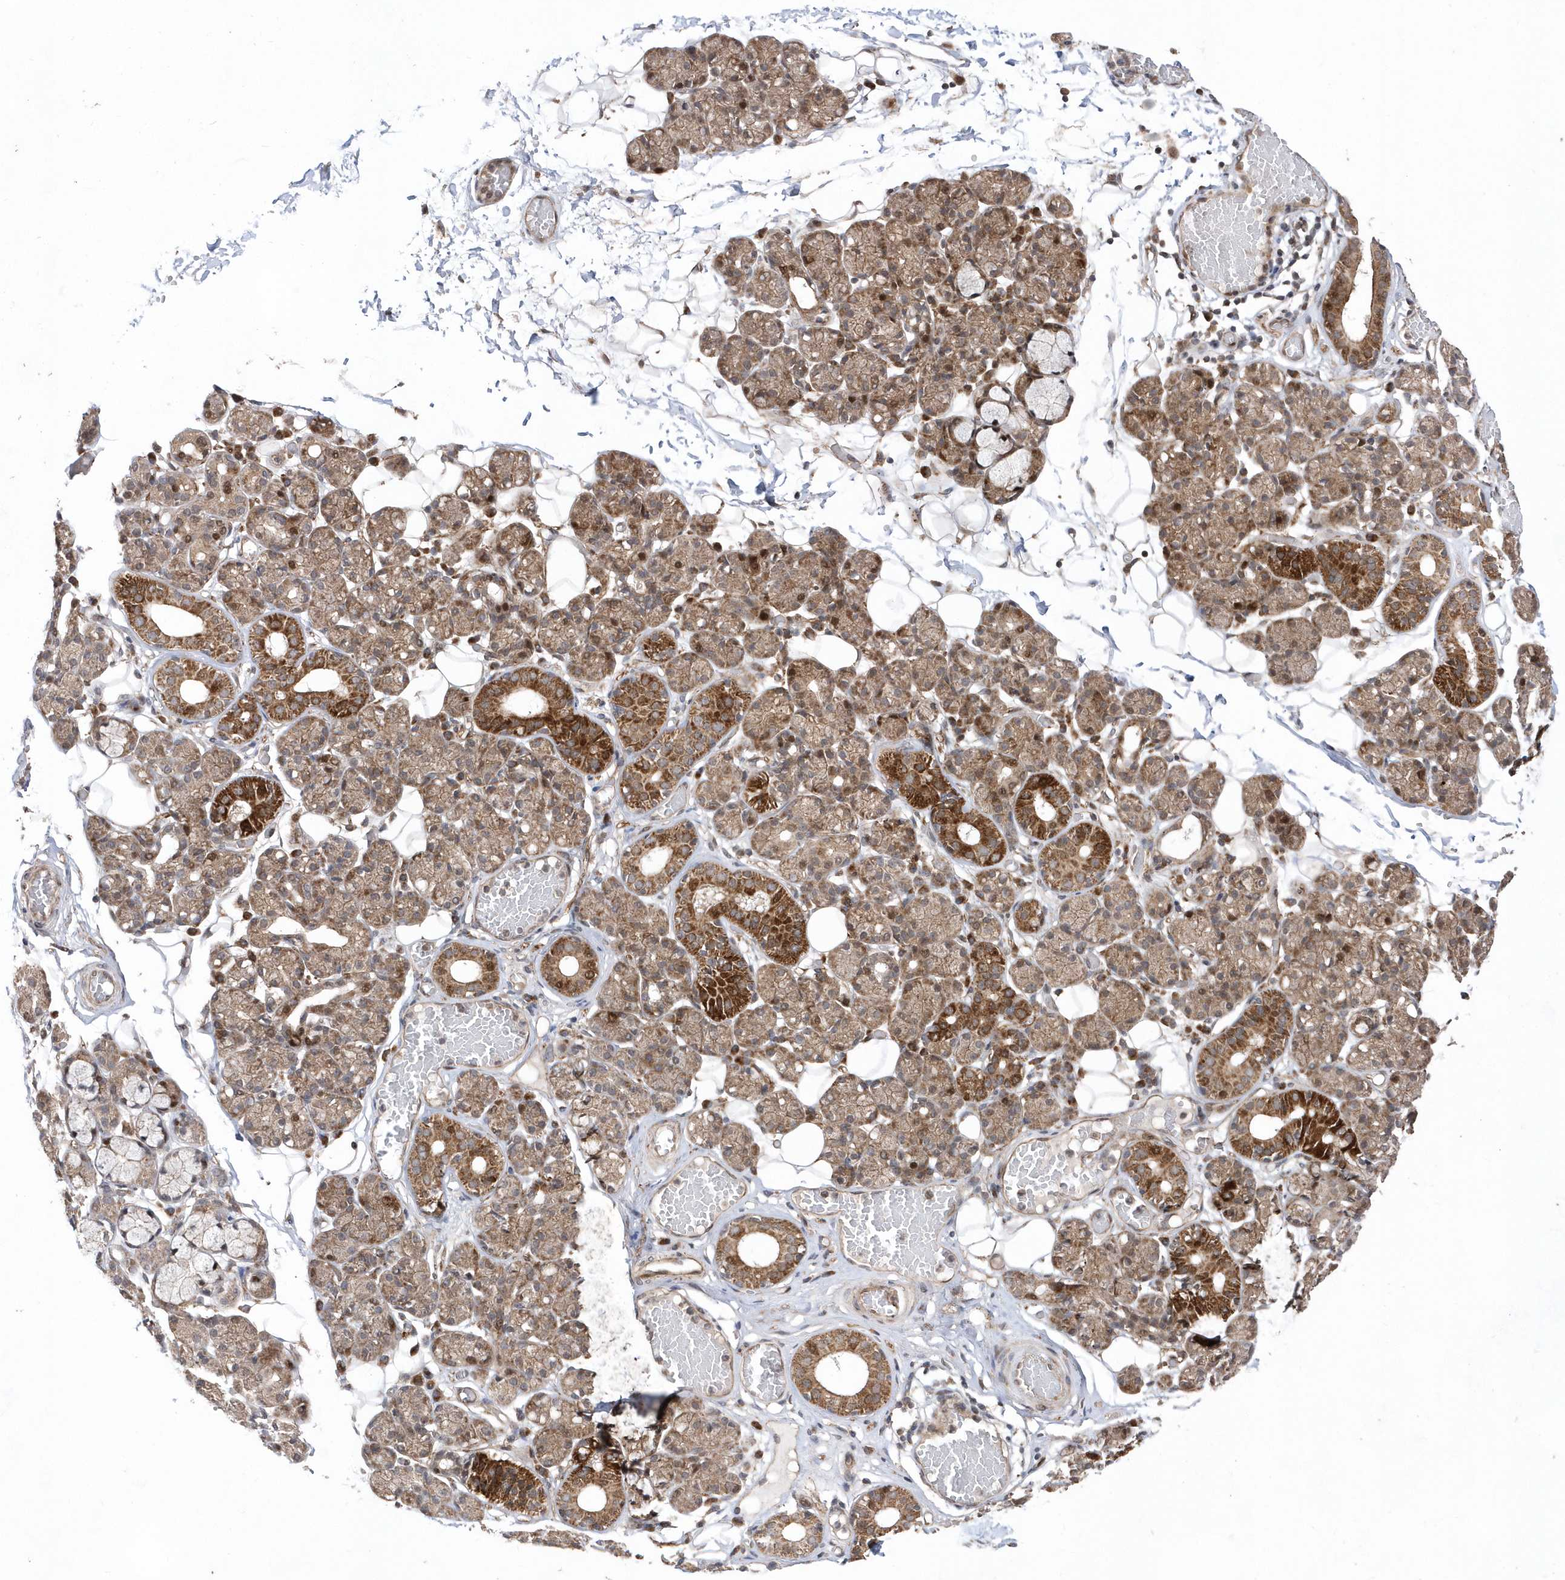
{"staining": {"intensity": "moderate", "quantity": "25%-75%", "location": "cytoplasmic/membranous,nuclear"}, "tissue": "salivary gland", "cell_type": "Glandular cells", "image_type": "normal", "snomed": [{"axis": "morphology", "description": "Normal tissue, NOS"}, {"axis": "topography", "description": "Salivary gland"}], "caption": "A medium amount of moderate cytoplasmic/membranous,nuclear positivity is seen in about 25%-75% of glandular cells in normal salivary gland. (Stains: DAB in brown, nuclei in blue, Microscopy: brightfield microscopy at high magnification).", "gene": "DALRD3", "patient": {"sex": "male", "age": 63}}